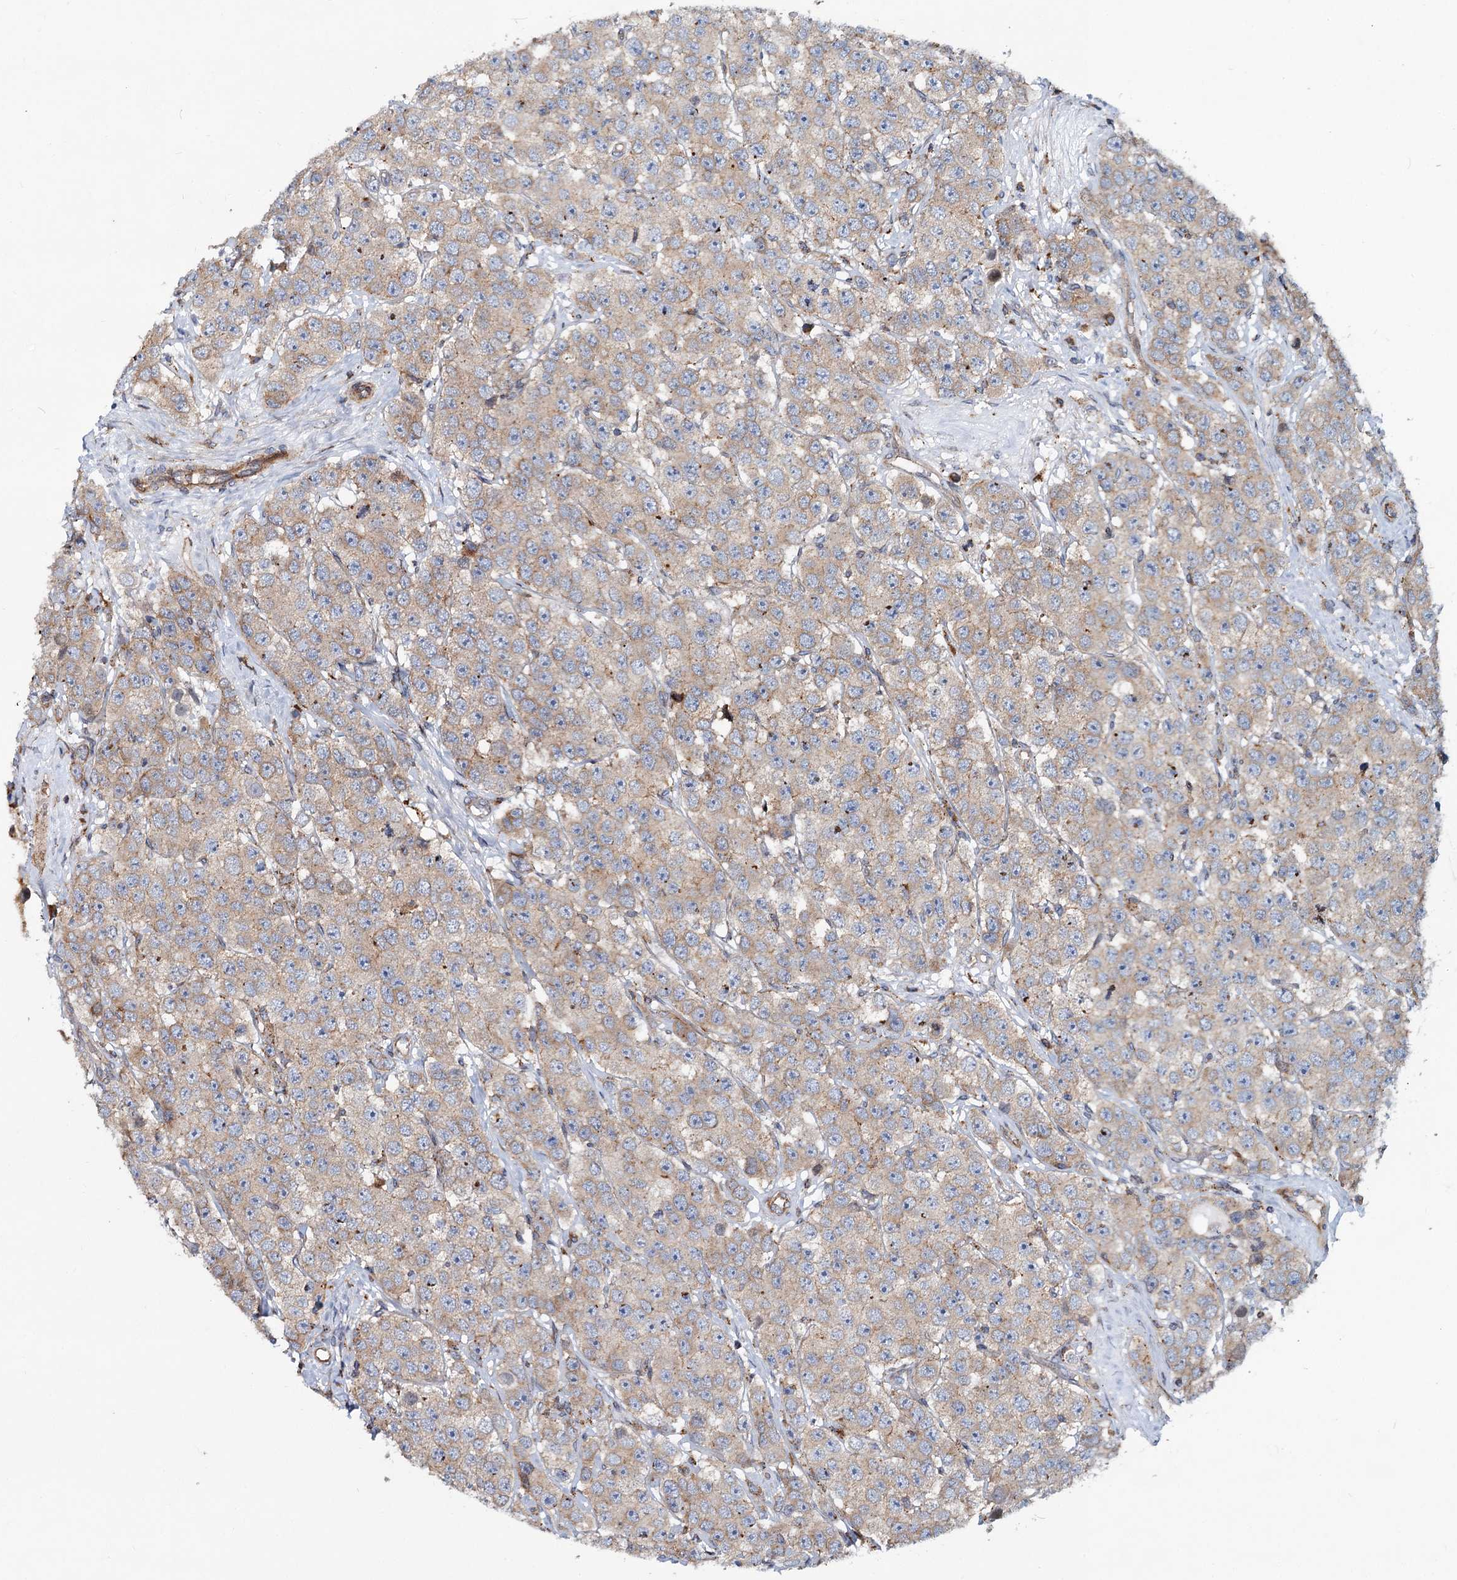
{"staining": {"intensity": "weak", "quantity": "<25%", "location": "cytoplasmic/membranous"}, "tissue": "testis cancer", "cell_type": "Tumor cells", "image_type": "cancer", "snomed": [{"axis": "morphology", "description": "Seminoma, NOS"}, {"axis": "topography", "description": "Testis"}], "caption": "Testis cancer was stained to show a protein in brown. There is no significant positivity in tumor cells. Brightfield microscopy of immunohistochemistry stained with DAB (brown) and hematoxylin (blue), captured at high magnification.", "gene": "PSEN1", "patient": {"sex": "male", "age": 28}}